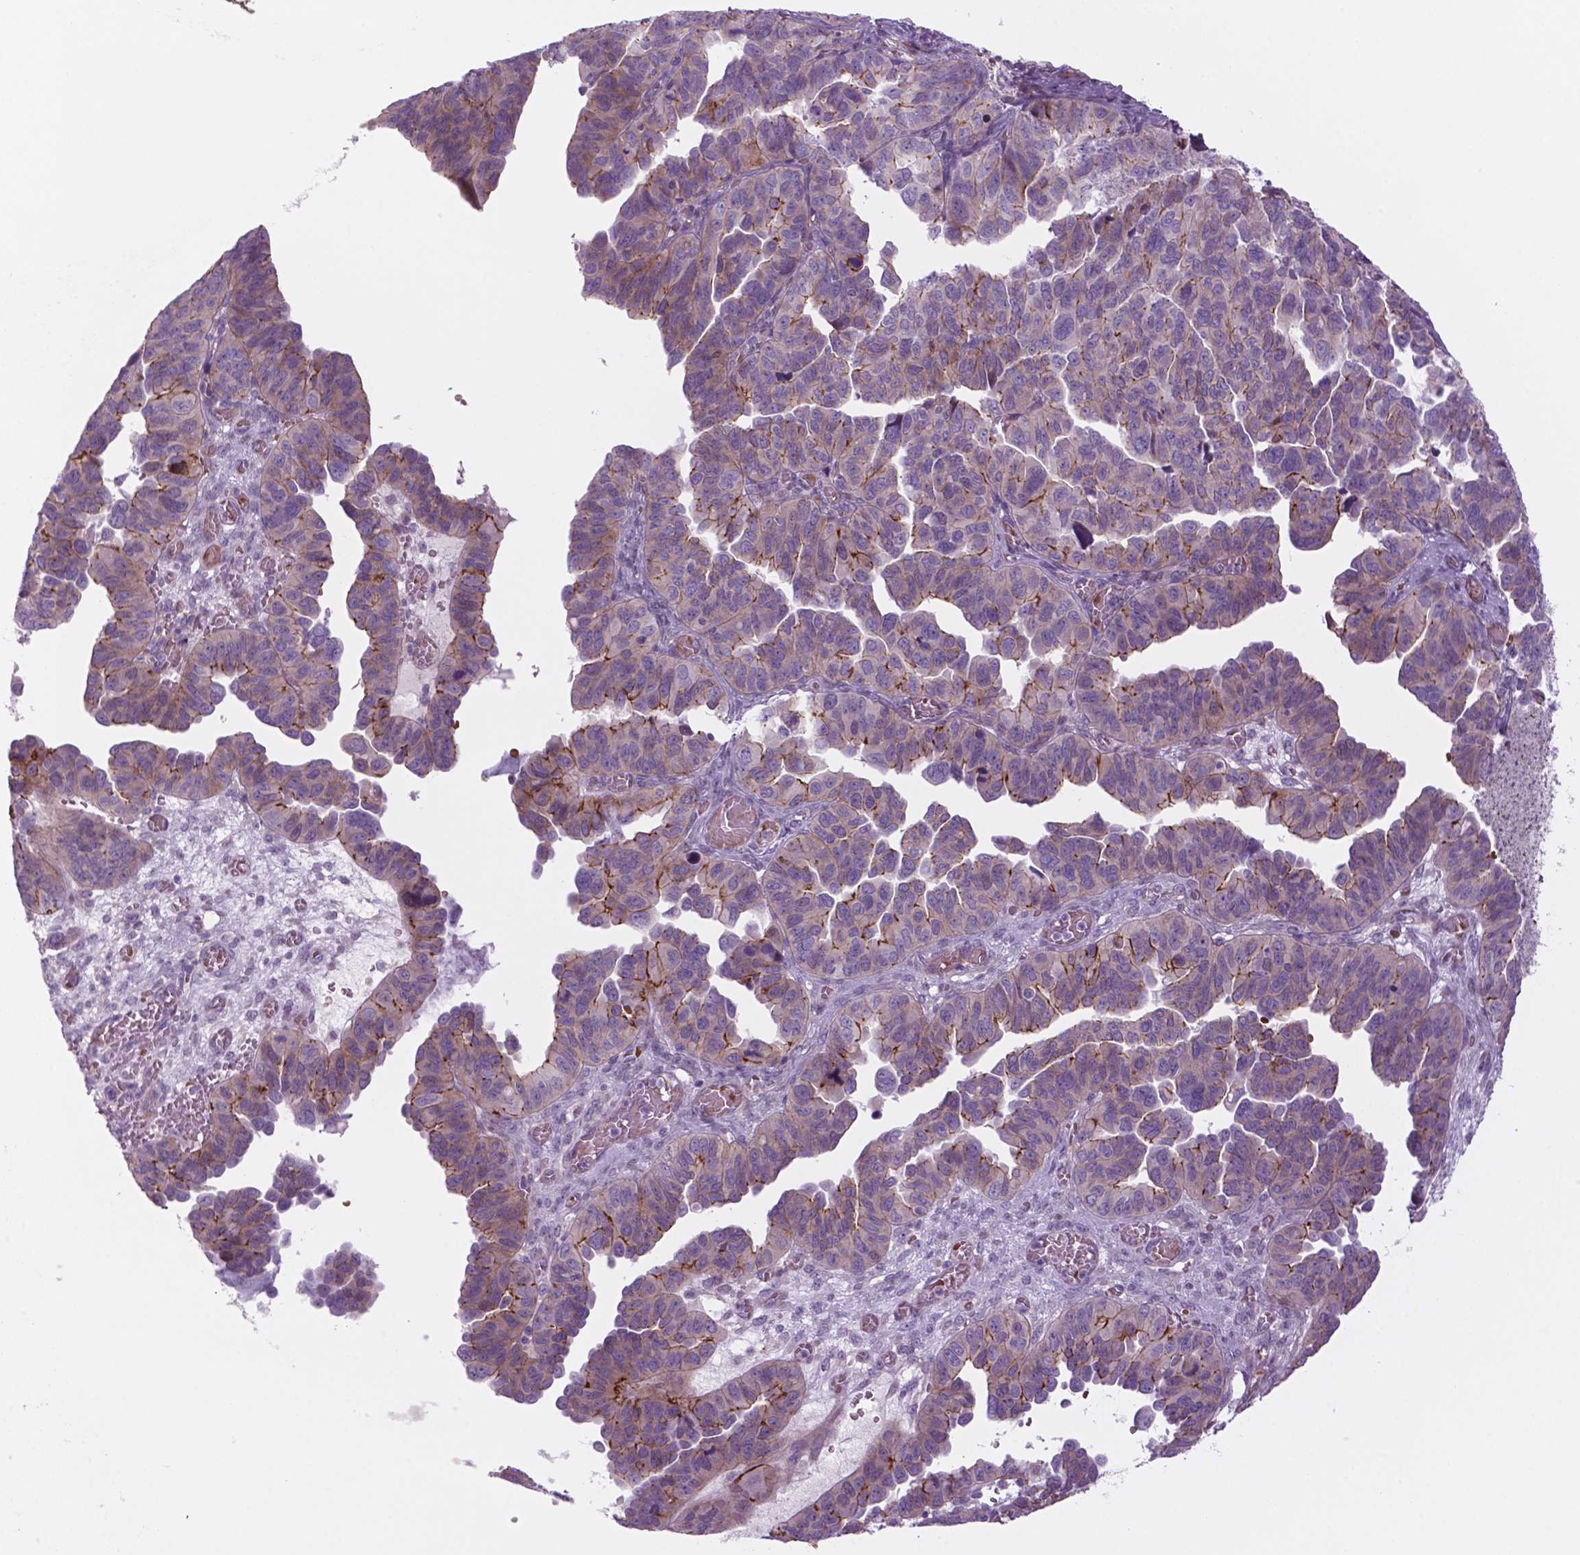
{"staining": {"intensity": "moderate", "quantity": "<25%", "location": "cytoplasmic/membranous"}, "tissue": "ovarian cancer", "cell_type": "Tumor cells", "image_type": "cancer", "snomed": [{"axis": "morphology", "description": "Cystadenocarcinoma, serous, NOS"}, {"axis": "topography", "description": "Ovary"}], "caption": "The image demonstrates immunohistochemical staining of serous cystadenocarcinoma (ovarian). There is moderate cytoplasmic/membranous staining is present in about <25% of tumor cells.", "gene": "RND3", "patient": {"sex": "female", "age": 64}}